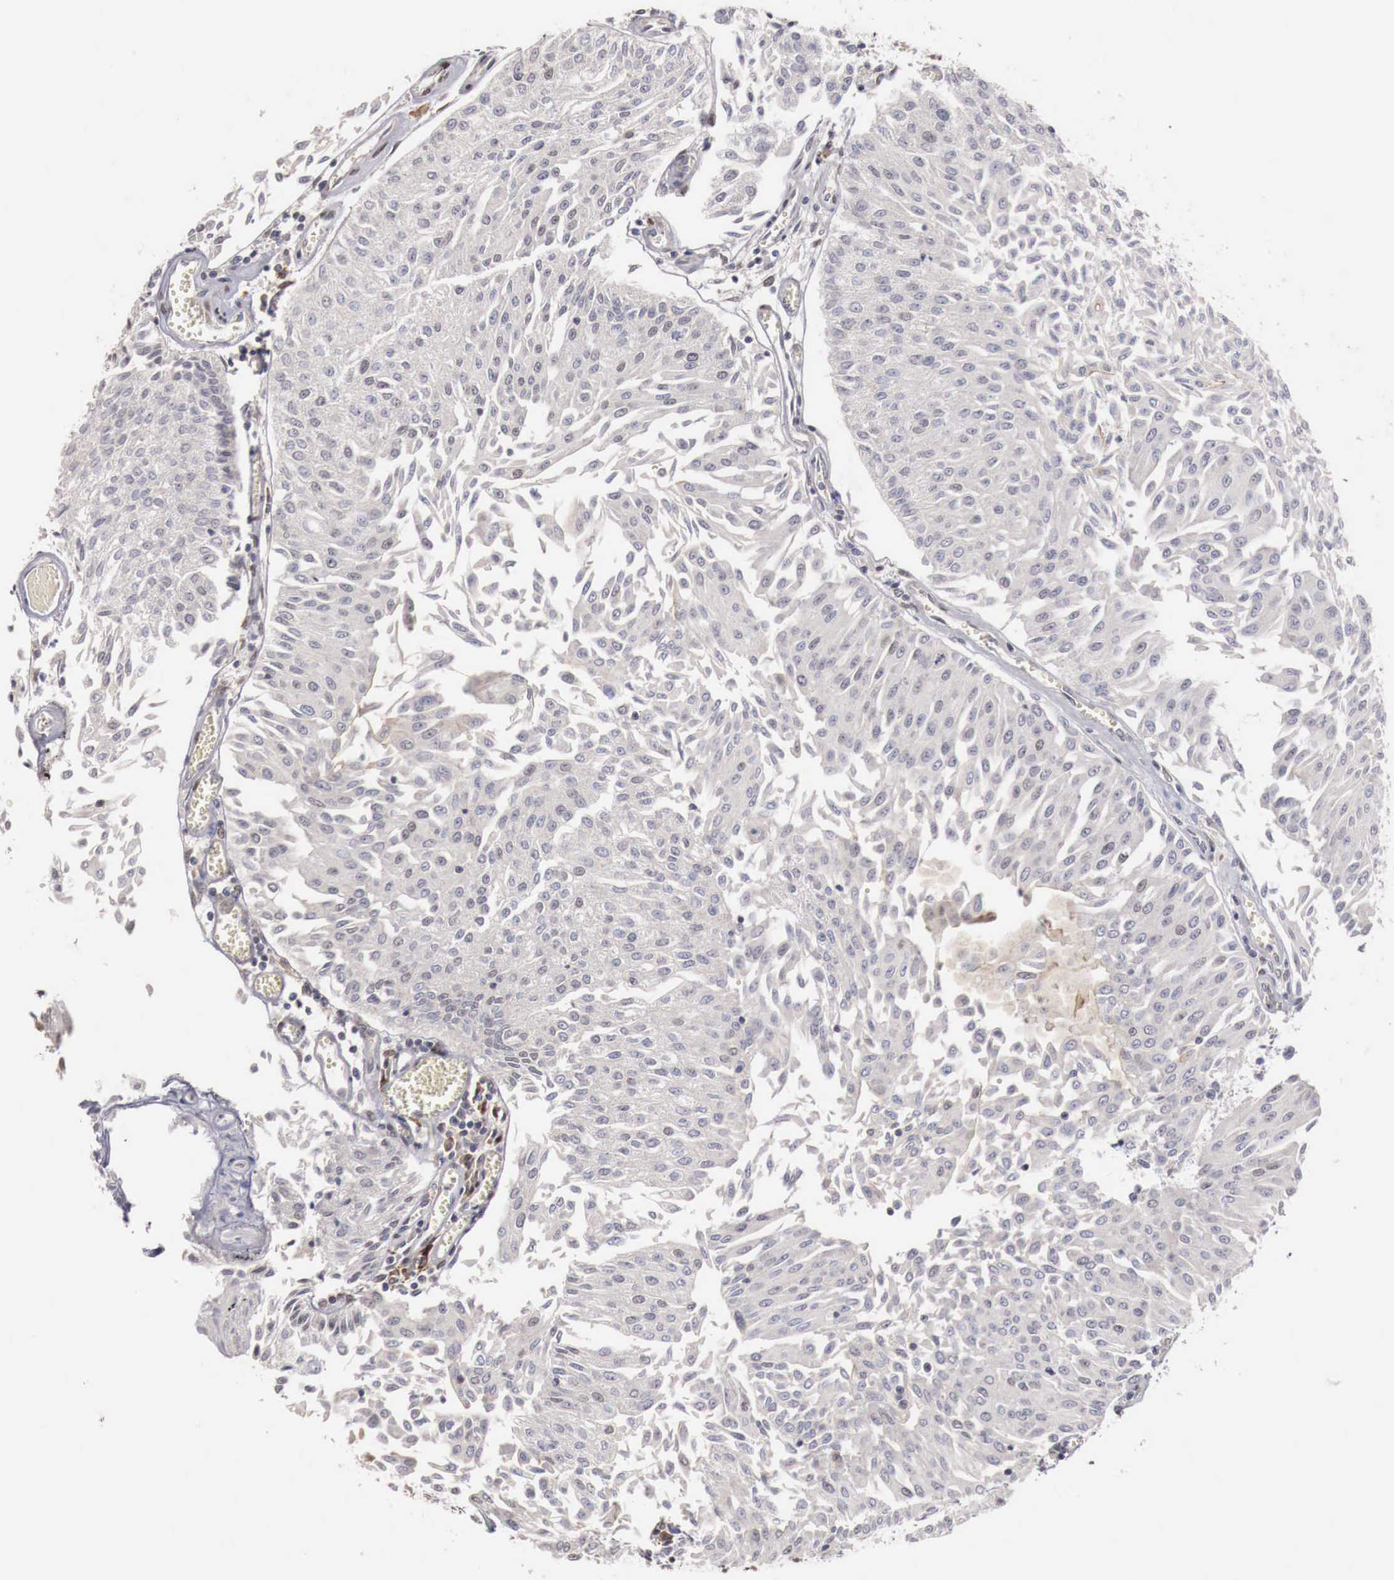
{"staining": {"intensity": "negative", "quantity": "none", "location": "none"}, "tissue": "urothelial cancer", "cell_type": "Tumor cells", "image_type": "cancer", "snomed": [{"axis": "morphology", "description": "Urothelial carcinoma, Low grade"}, {"axis": "topography", "description": "Urinary bladder"}], "caption": "Low-grade urothelial carcinoma was stained to show a protein in brown. There is no significant staining in tumor cells. The staining is performed using DAB brown chromogen with nuclei counter-stained in using hematoxylin.", "gene": "KHDRBS2", "patient": {"sex": "male", "age": 86}}